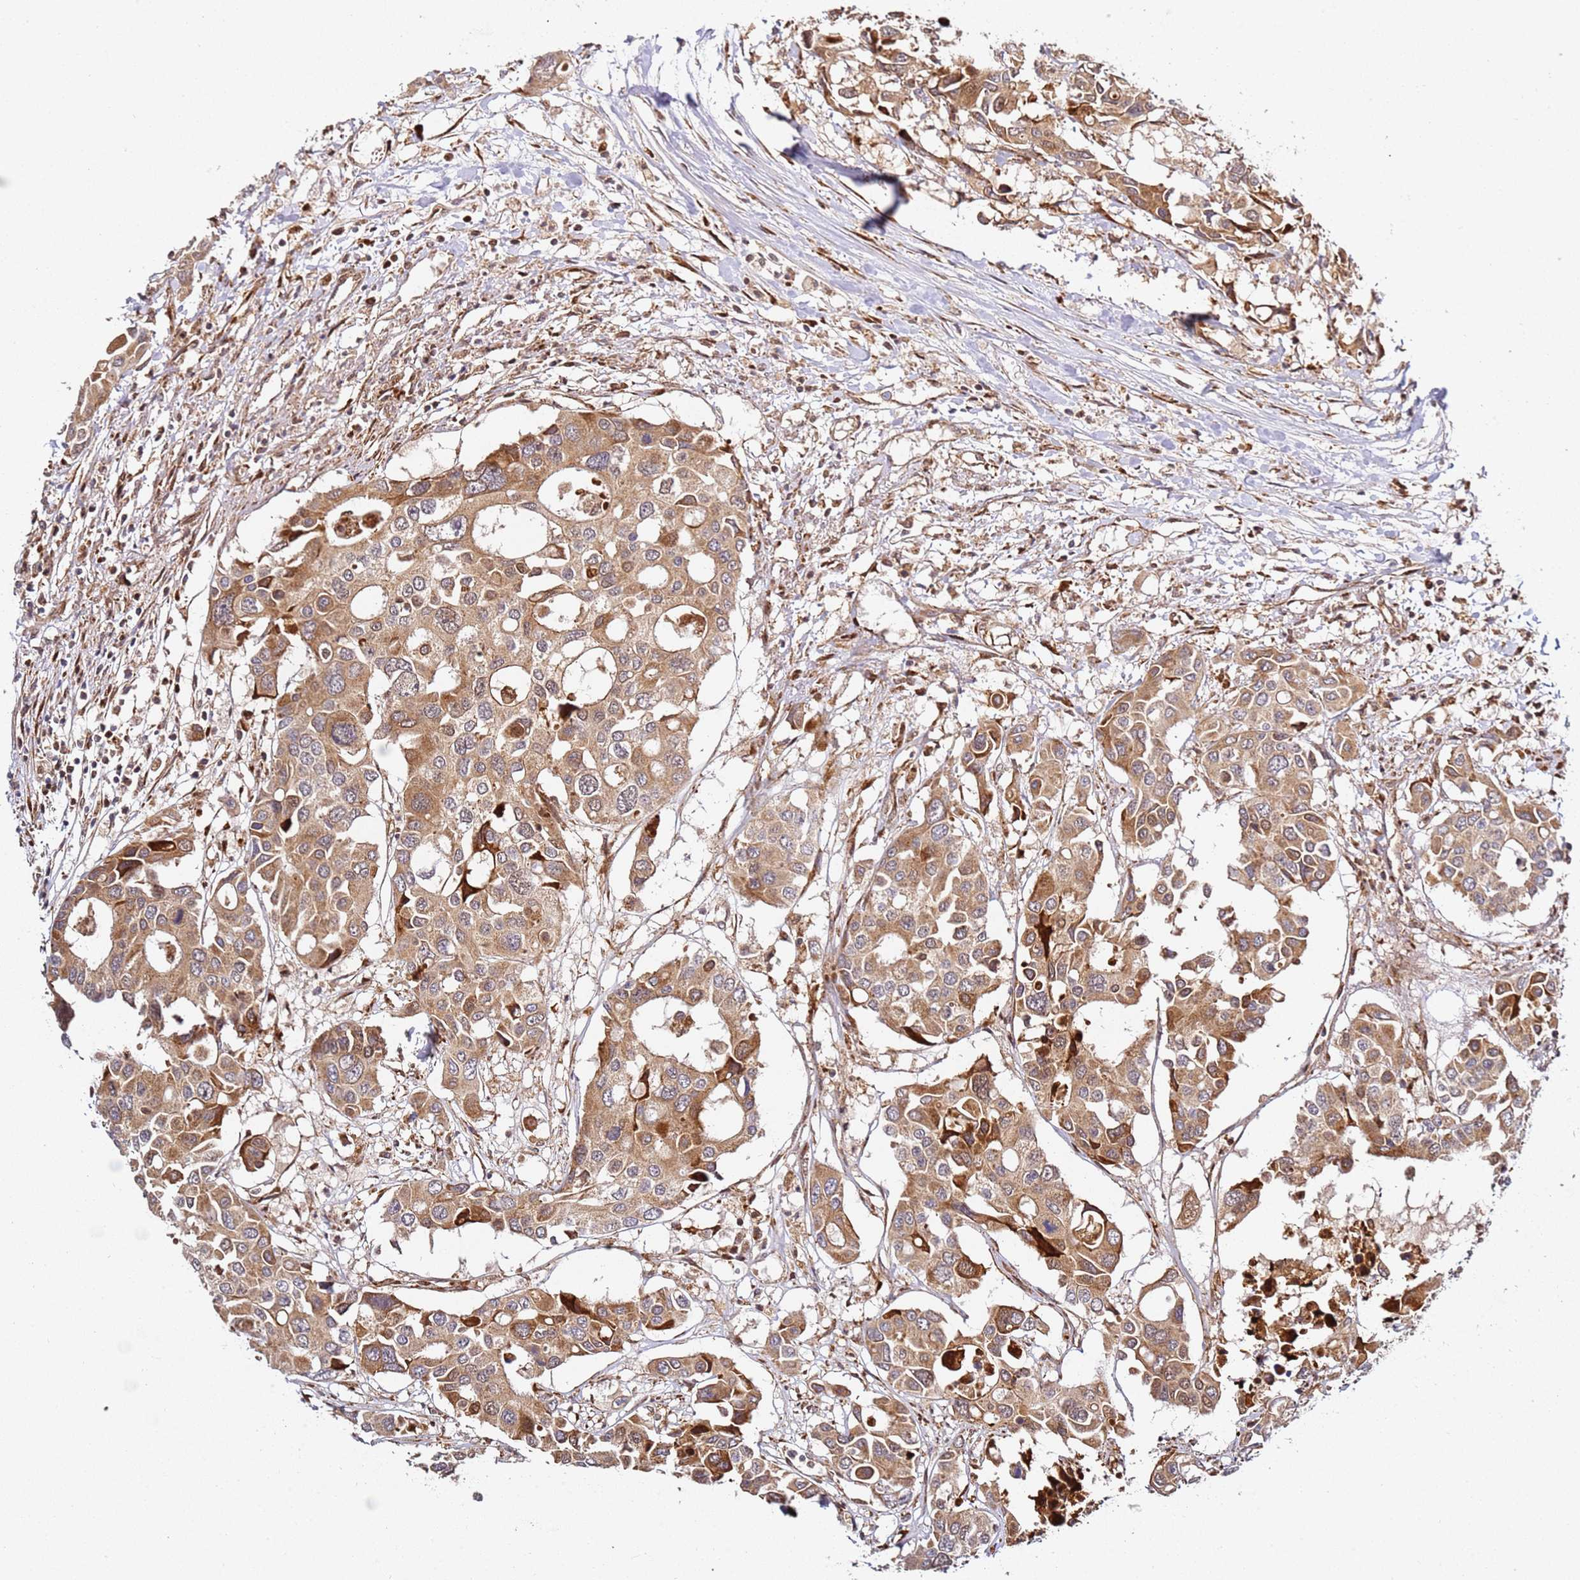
{"staining": {"intensity": "moderate", "quantity": ">75%", "location": "cytoplasmic/membranous"}, "tissue": "colorectal cancer", "cell_type": "Tumor cells", "image_type": "cancer", "snomed": [{"axis": "morphology", "description": "Adenocarcinoma, NOS"}, {"axis": "topography", "description": "Colon"}], "caption": "A high-resolution image shows immunohistochemistry staining of colorectal adenocarcinoma, which reveals moderate cytoplasmic/membranous staining in approximately >75% of tumor cells.", "gene": "SMOX", "patient": {"sex": "male", "age": 77}}